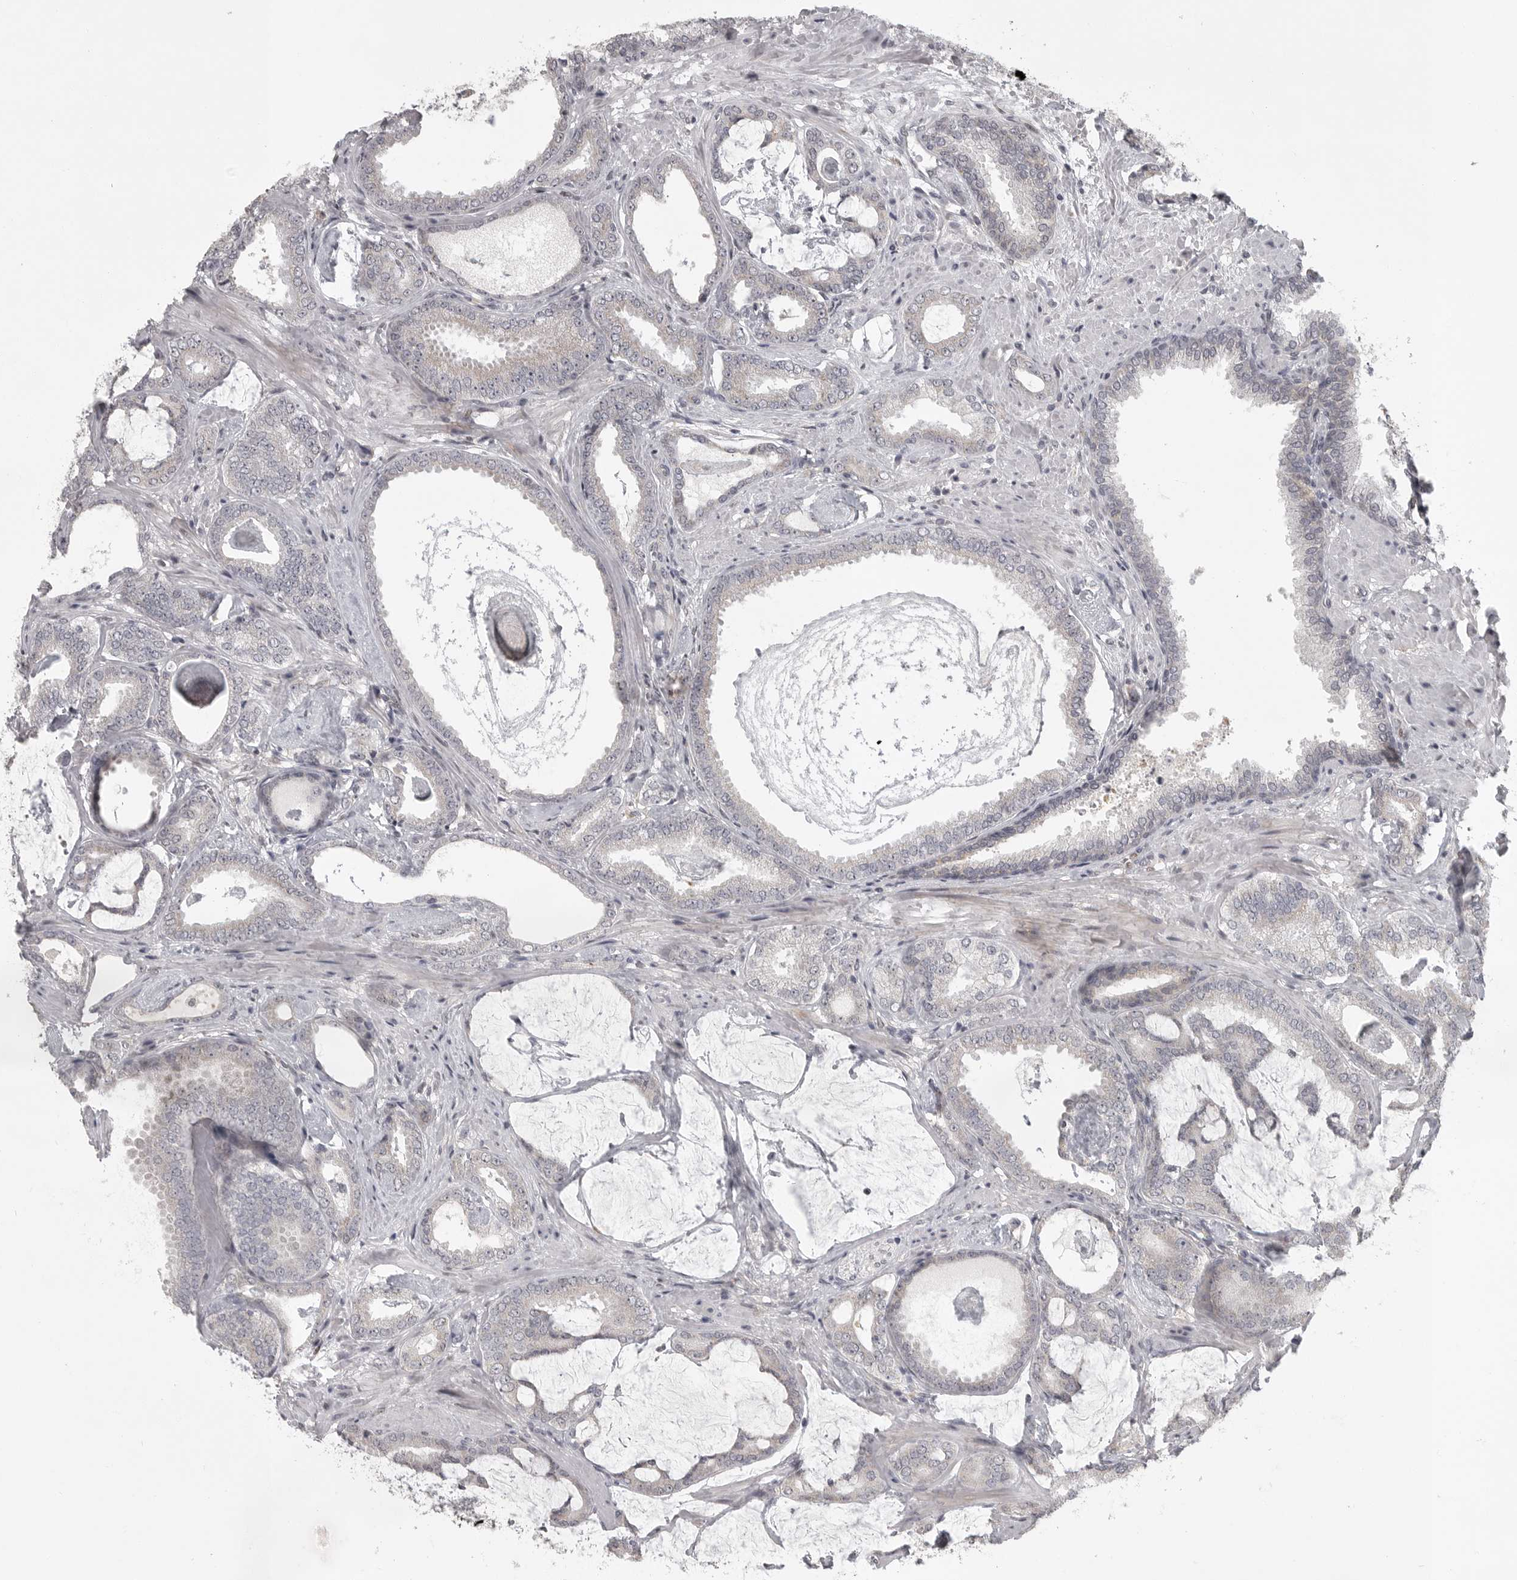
{"staining": {"intensity": "negative", "quantity": "none", "location": "none"}, "tissue": "prostate cancer", "cell_type": "Tumor cells", "image_type": "cancer", "snomed": [{"axis": "morphology", "description": "Adenocarcinoma, Low grade"}, {"axis": "topography", "description": "Prostate"}], "caption": "Human prostate cancer stained for a protein using immunohistochemistry (IHC) exhibits no expression in tumor cells.", "gene": "POLE2", "patient": {"sex": "male", "age": 71}}